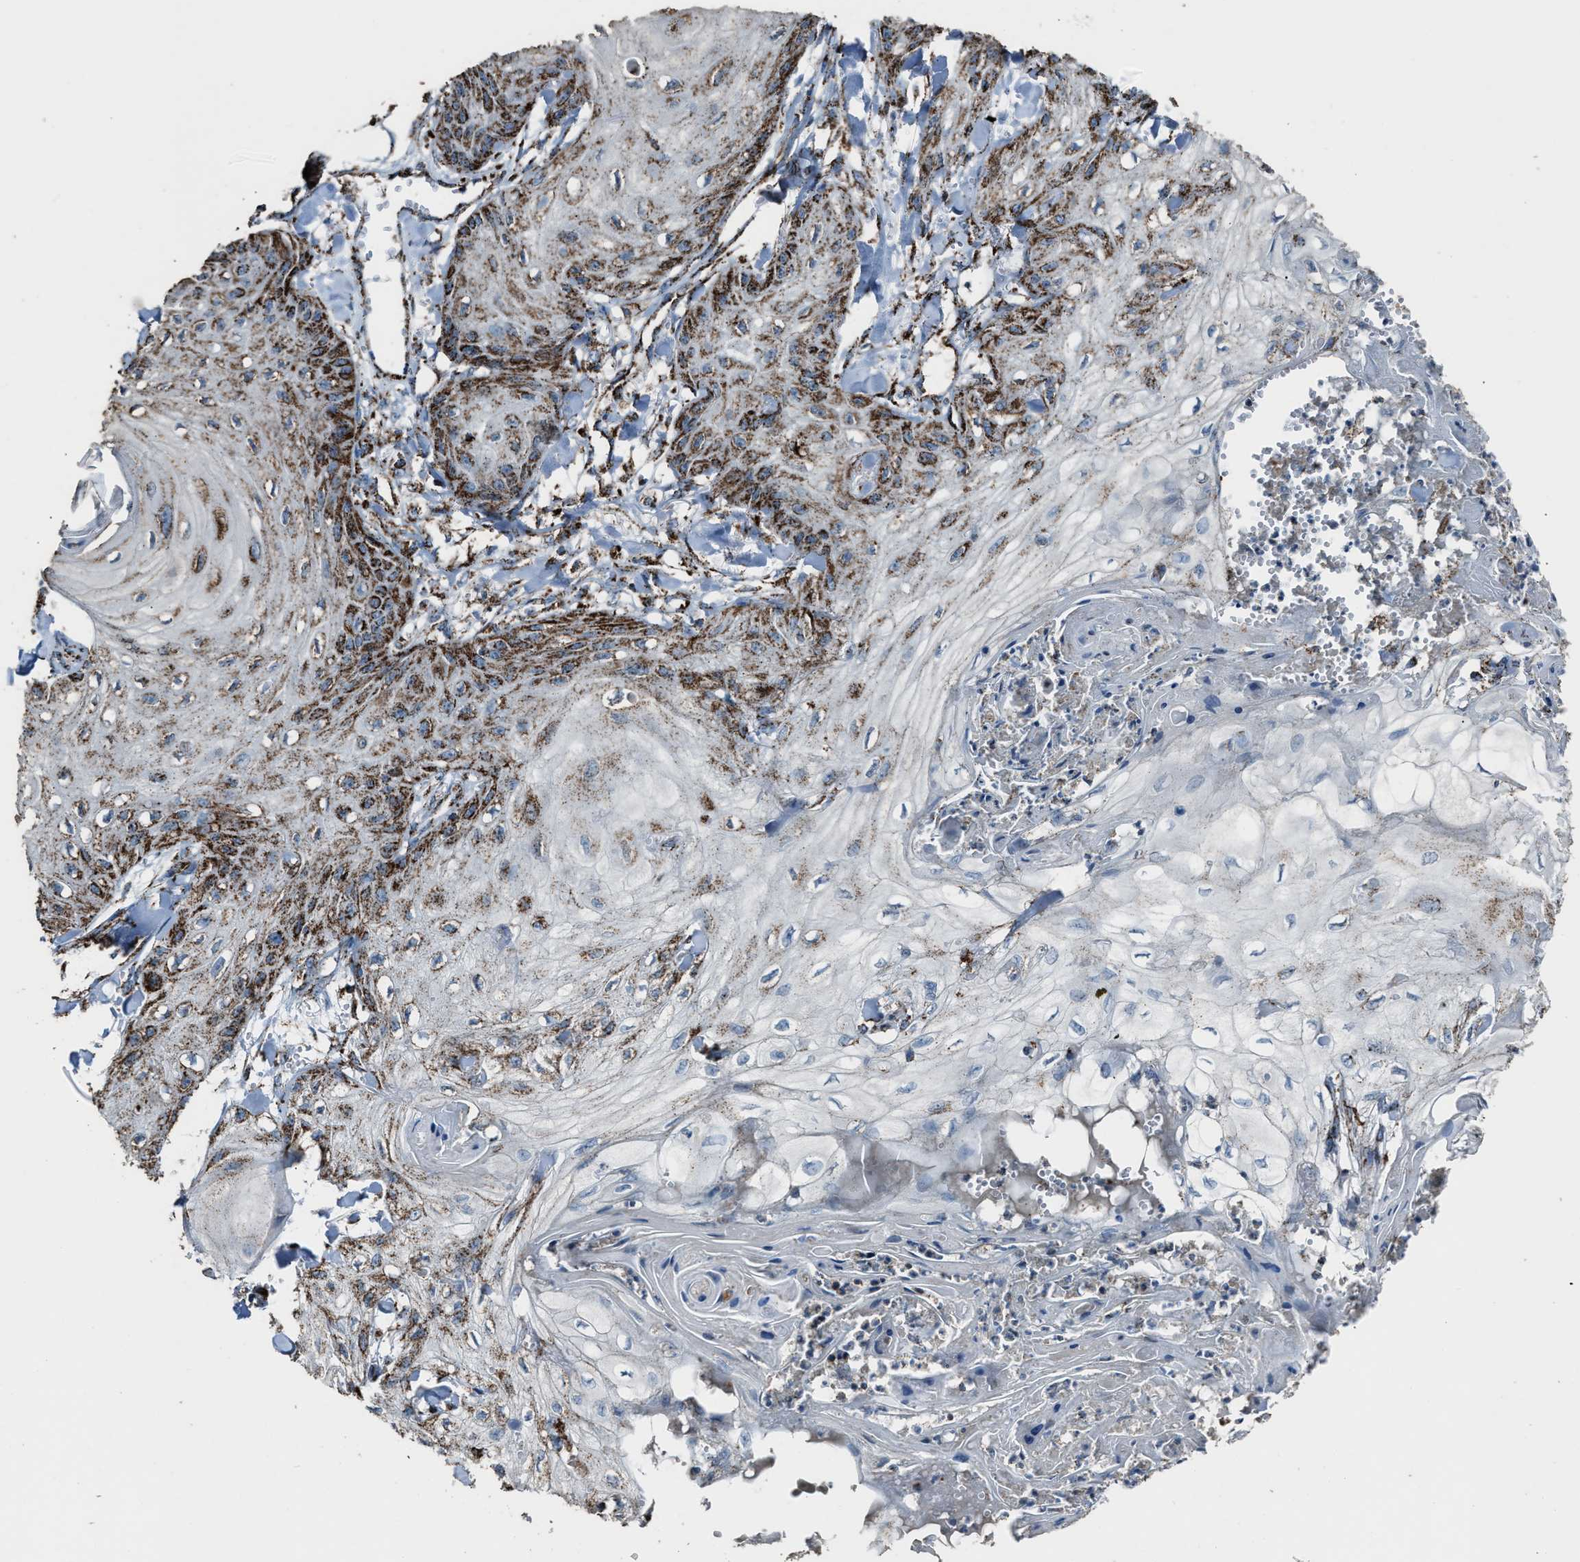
{"staining": {"intensity": "strong", "quantity": "25%-75%", "location": "cytoplasmic/membranous"}, "tissue": "skin cancer", "cell_type": "Tumor cells", "image_type": "cancer", "snomed": [{"axis": "morphology", "description": "Squamous cell carcinoma, NOS"}, {"axis": "topography", "description": "Skin"}], "caption": "This is a micrograph of immunohistochemistry (IHC) staining of skin cancer (squamous cell carcinoma), which shows strong staining in the cytoplasmic/membranous of tumor cells.", "gene": "MDH2", "patient": {"sex": "male", "age": 74}}